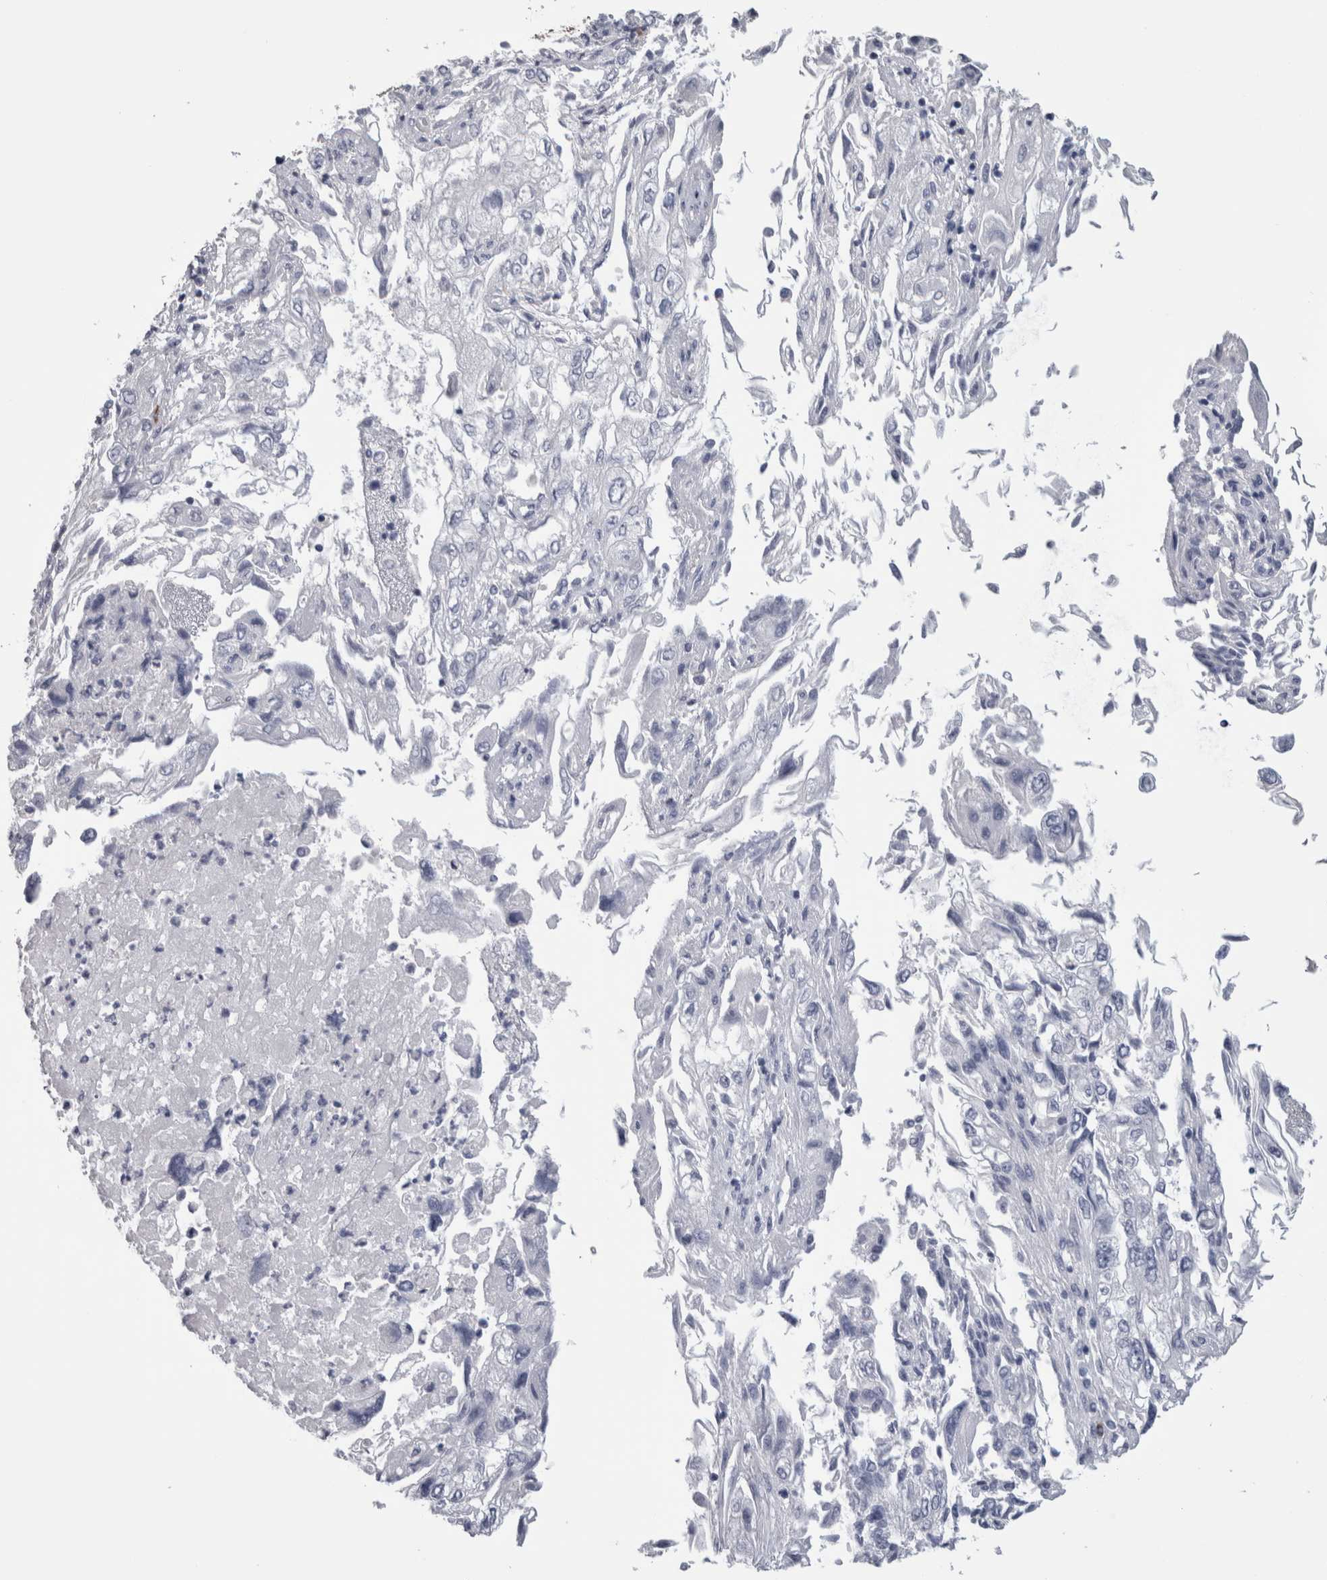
{"staining": {"intensity": "negative", "quantity": "none", "location": "none"}, "tissue": "endometrial cancer", "cell_type": "Tumor cells", "image_type": "cancer", "snomed": [{"axis": "morphology", "description": "Adenocarcinoma, NOS"}, {"axis": "topography", "description": "Endometrium"}], "caption": "Immunohistochemical staining of endometrial cancer demonstrates no significant staining in tumor cells.", "gene": "SCRN1", "patient": {"sex": "female", "age": 49}}